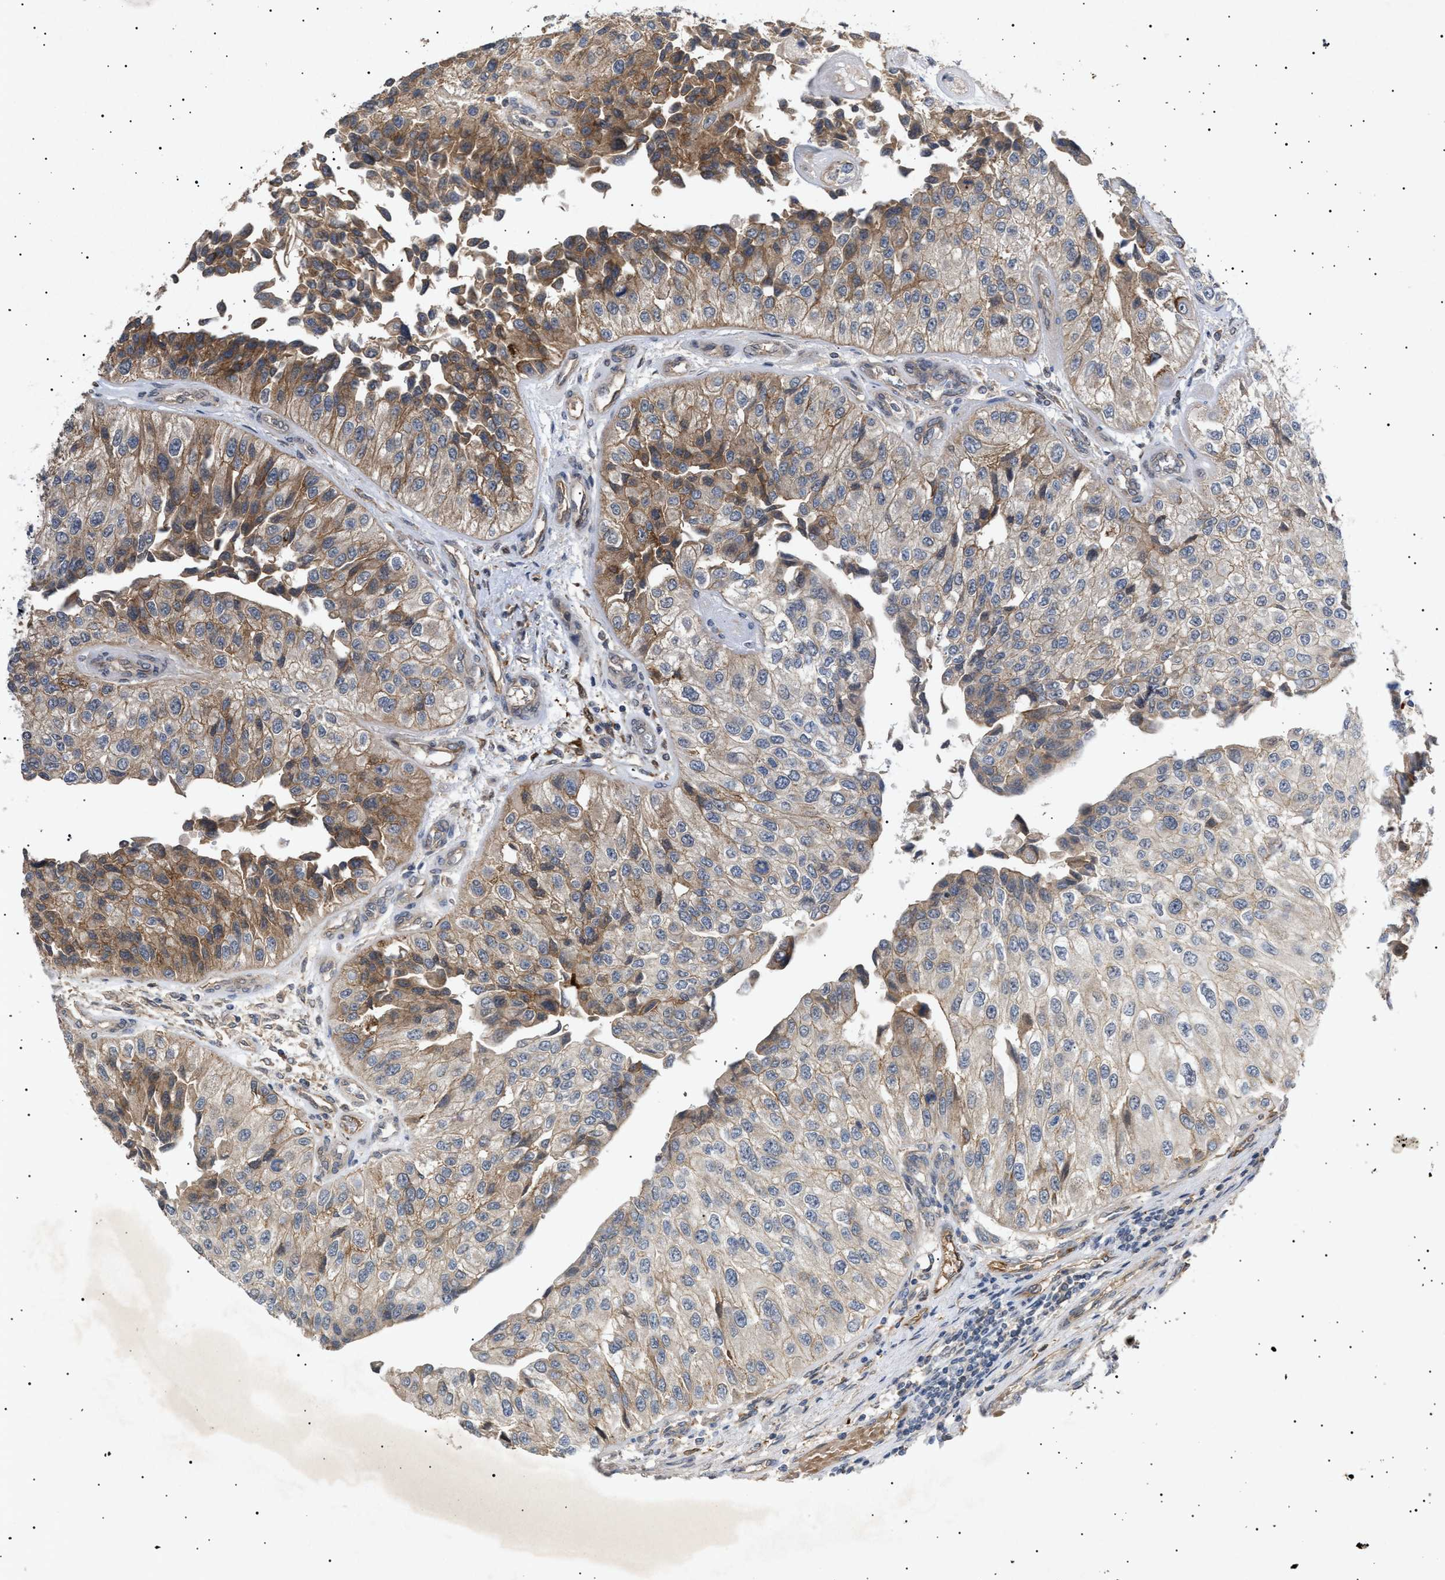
{"staining": {"intensity": "moderate", "quantity": "25%-75%", "location": "cytoplasmic/membranous"}, "tissue": "urothelial cancer", "cell_type": "Tumor cells", "image_type": "cancer", "snomed": [{"axis": "morphology", "description": "Urothelial carcinoma, High grade"}, {"axis": "topography", "description": "Kidney"}, {"axis": "topography", "description": "Urinary bladder"}], "caption": "Tumor cells show medium levels of moderate cytoplasmic/membranous staining in approximately 25%-75% of cells in human urothelial cancer.", "gene": "SIRT5", "patient": {"sex": "male", "age": 77}}